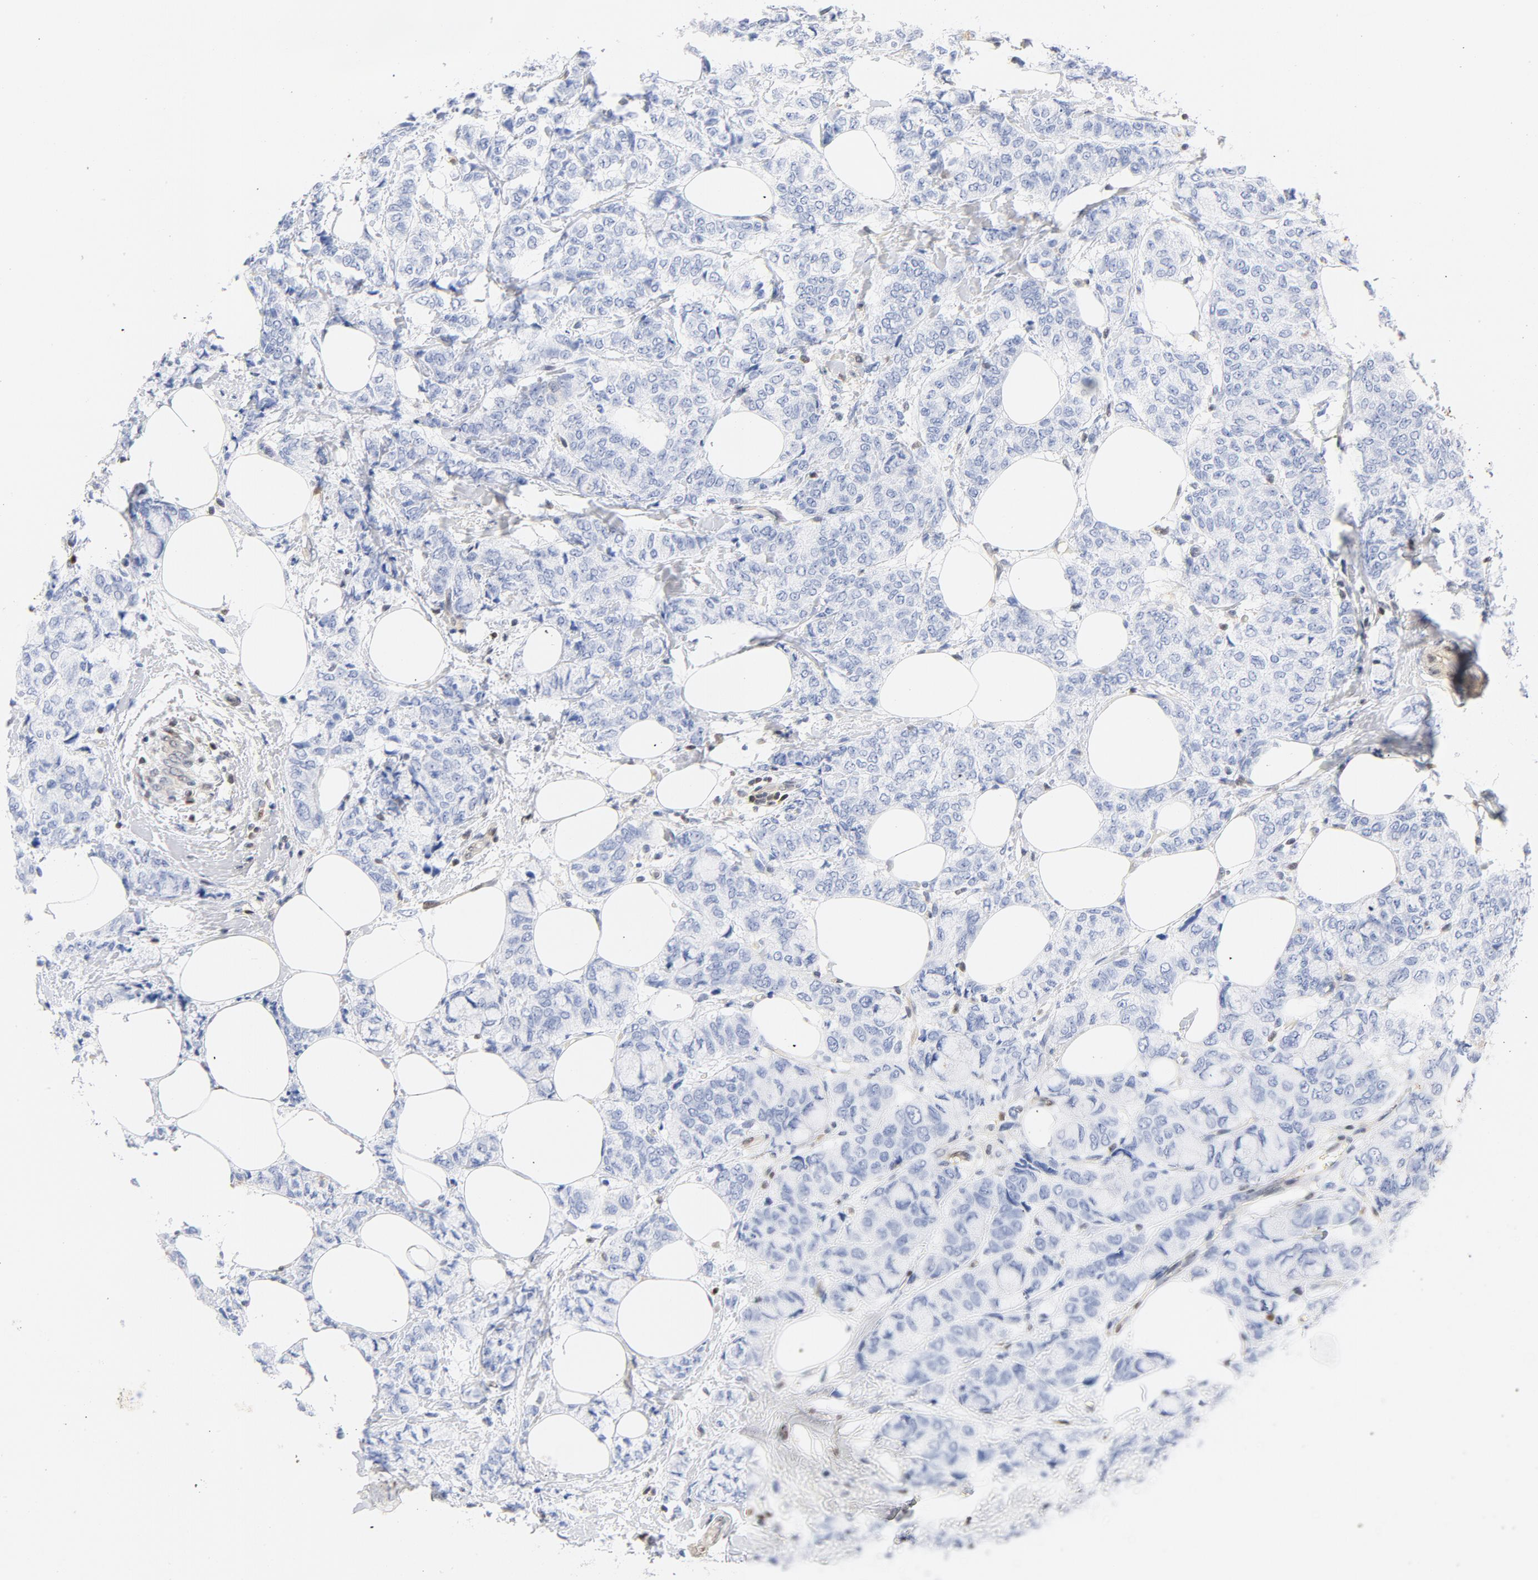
{"staining": {"intensity": "negative", "quantity": "none", "location": "none"}, "tissue": "breast cancer", "cell_type": "Tumor cells", "image_type": "cancer", "snomed": [{"axis": "morphology", "description": "Lobular carcinoma"}, {"axis": "topography", "description": "Breast"}], "caption": "Immunohistochemical staining of human breast cancer (lobular carcinoma) displays no significant positivity in tumor cells.", "gene": "CDKN1B", "patient": {"sex": "female", "age": 60}}